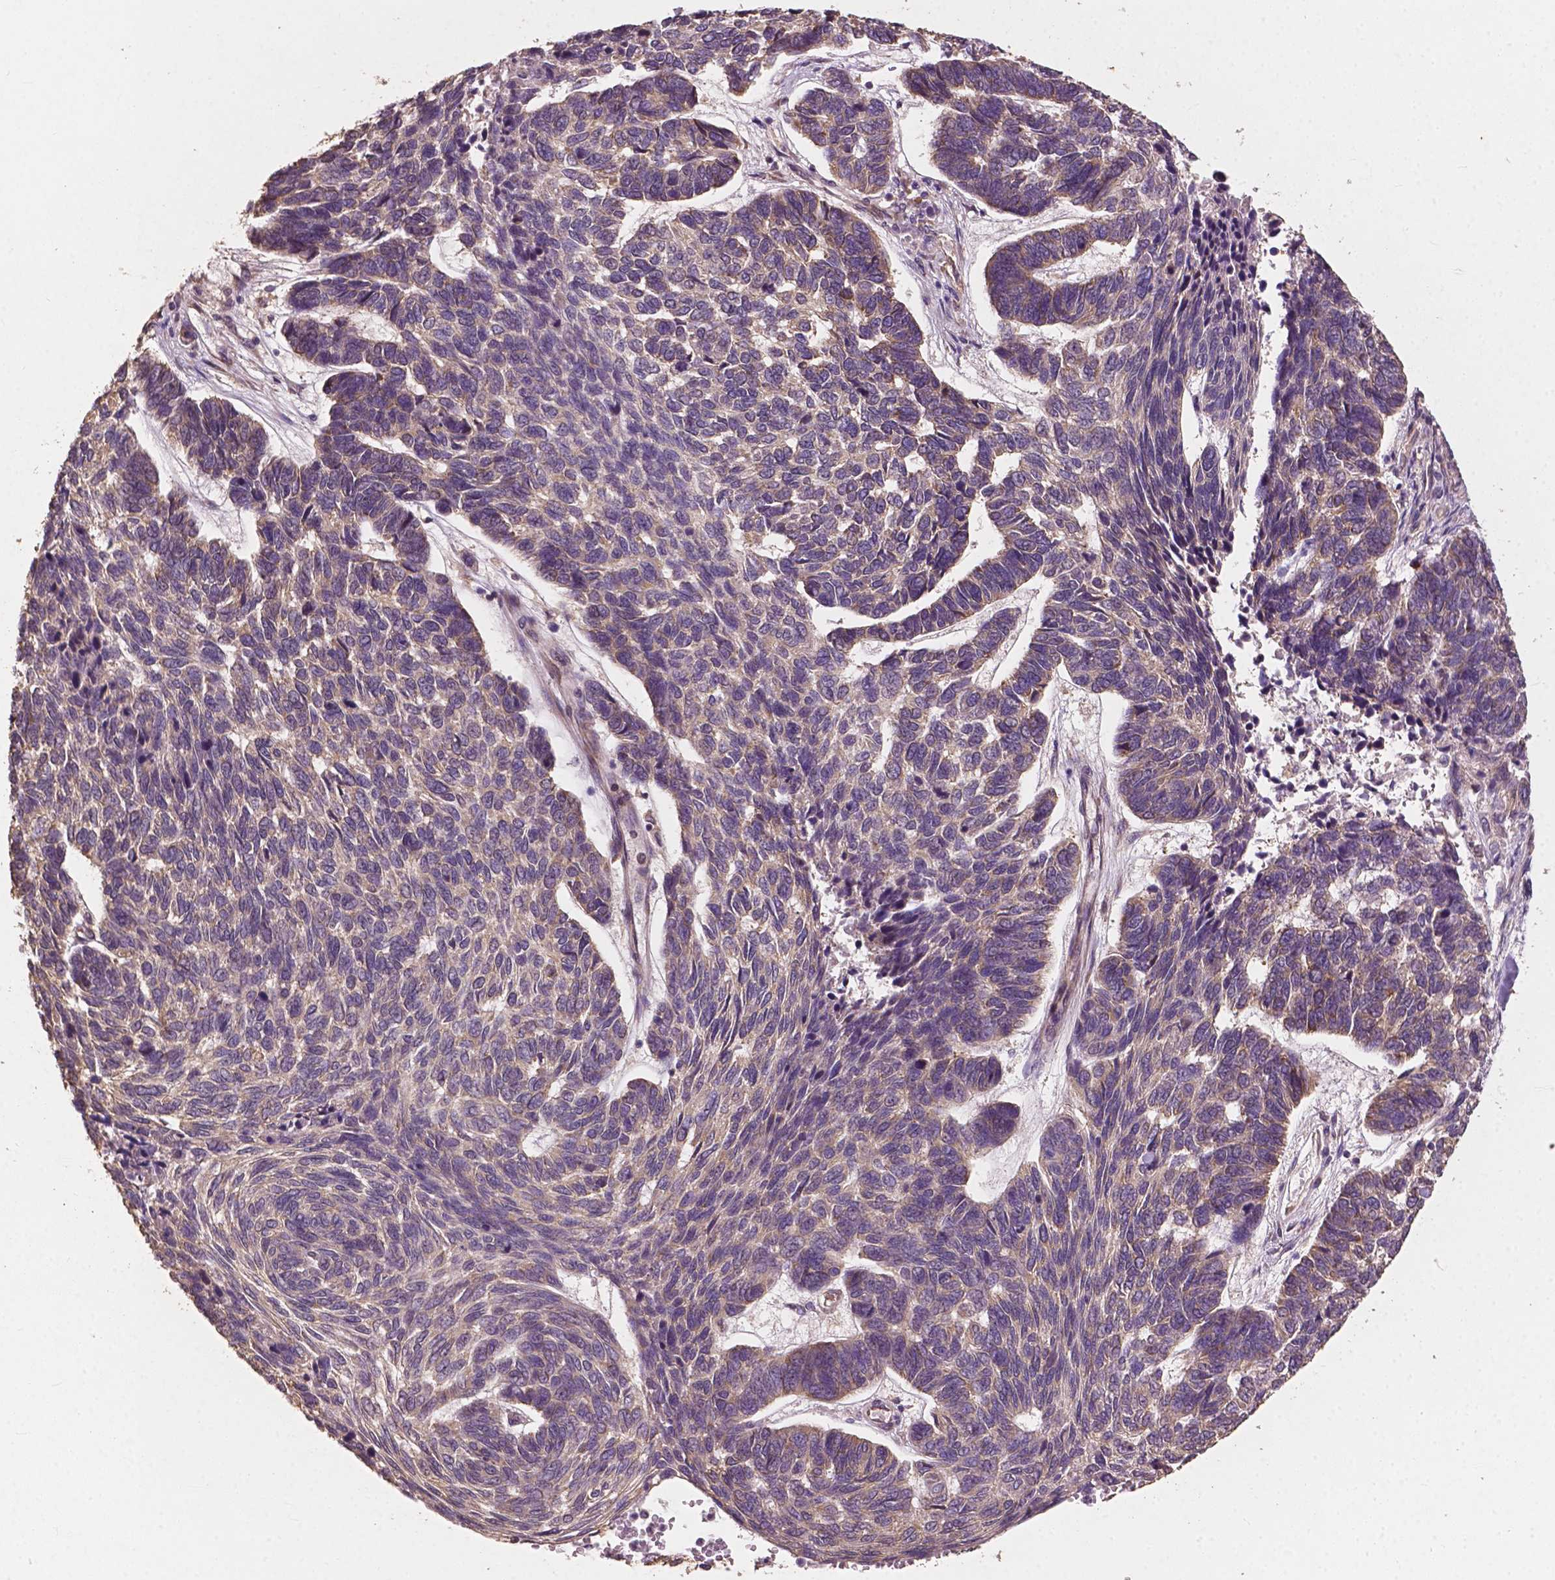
{"staining": {"intensity": "weak", "quantity": "25%-75%", "location": "cytoplasmic/membranous"}, "tissue": "skin cancer", "cell_type": "Tumor cells", "image_type": "cancer", "snomed": [{"axis": "morphology", "description": "Basal cell carcinoma"}, {"axis": "topography", "description": "Skin"}], "caption": "Human skin cancer (basal cell carcinoma) stained with a protein marker demonstrates weak staining in tumor cells.", "gene": "G3BP1", "patient": {"sex": "female", "age": 65}}